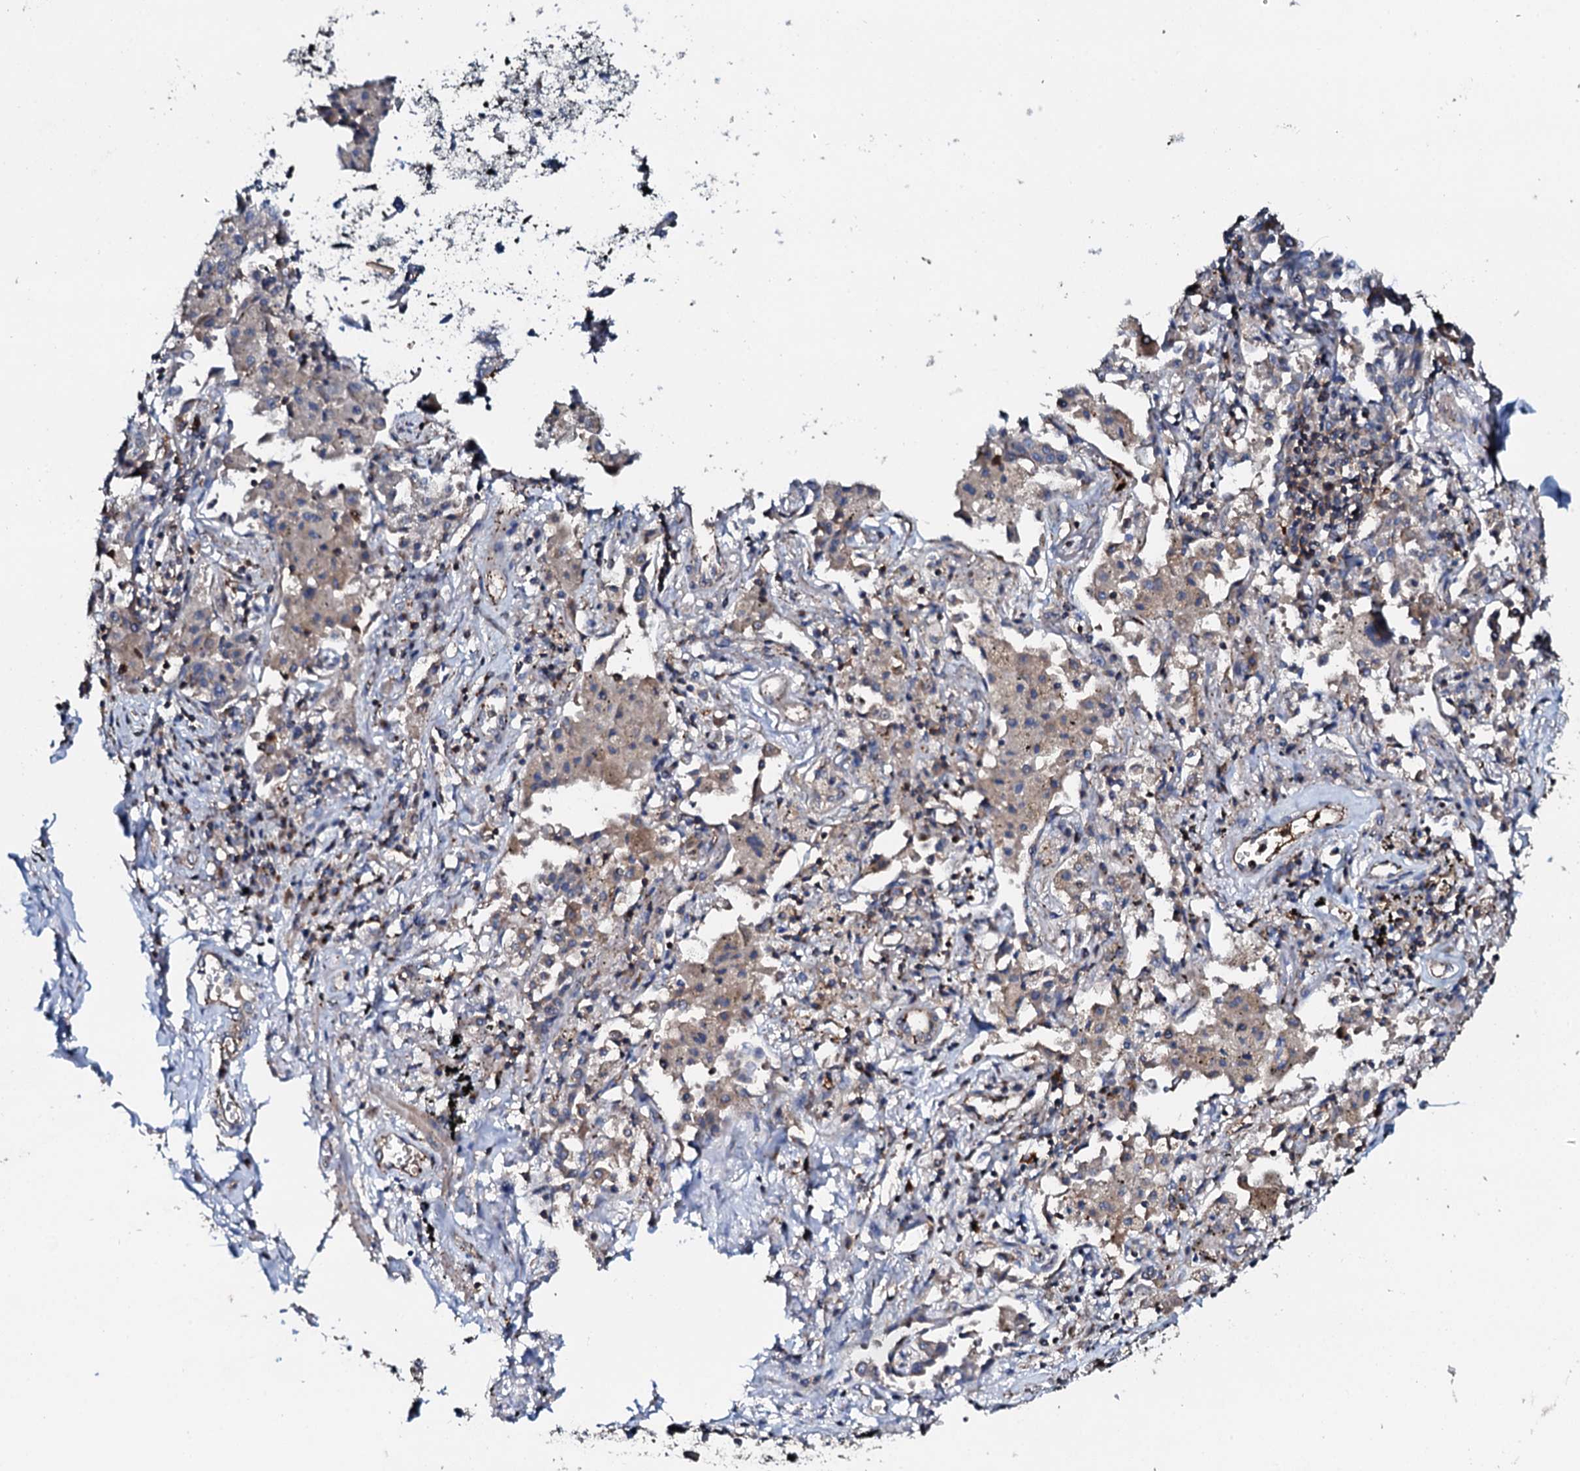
{"staining": {"intensity": "weak", "quantity": "25%-75%", "location": "cytoplasmic/membranous"}, "tissue": "lung cancer", "cell_type": "Tumor cells", "image_type": "cancer", "snomed": [{"axis": "morphology", "description": "Adenocarcinoma, NOS"}, {"axis": "topography", "description": "Lung"}], "caption": "Immunohistochemistry (IHC) image of neoplastic tissue: human adenocarcinoma (lung) stained using immunohistochemistry demonstrates low levels of weak protein expression localized specifically in the cytoplasmic/membranous of tumor cells, appearing as a cytoplasmic/membranous brown color.", "gene": "GRK2", "patient": {"sex": "male", "age": 67}}